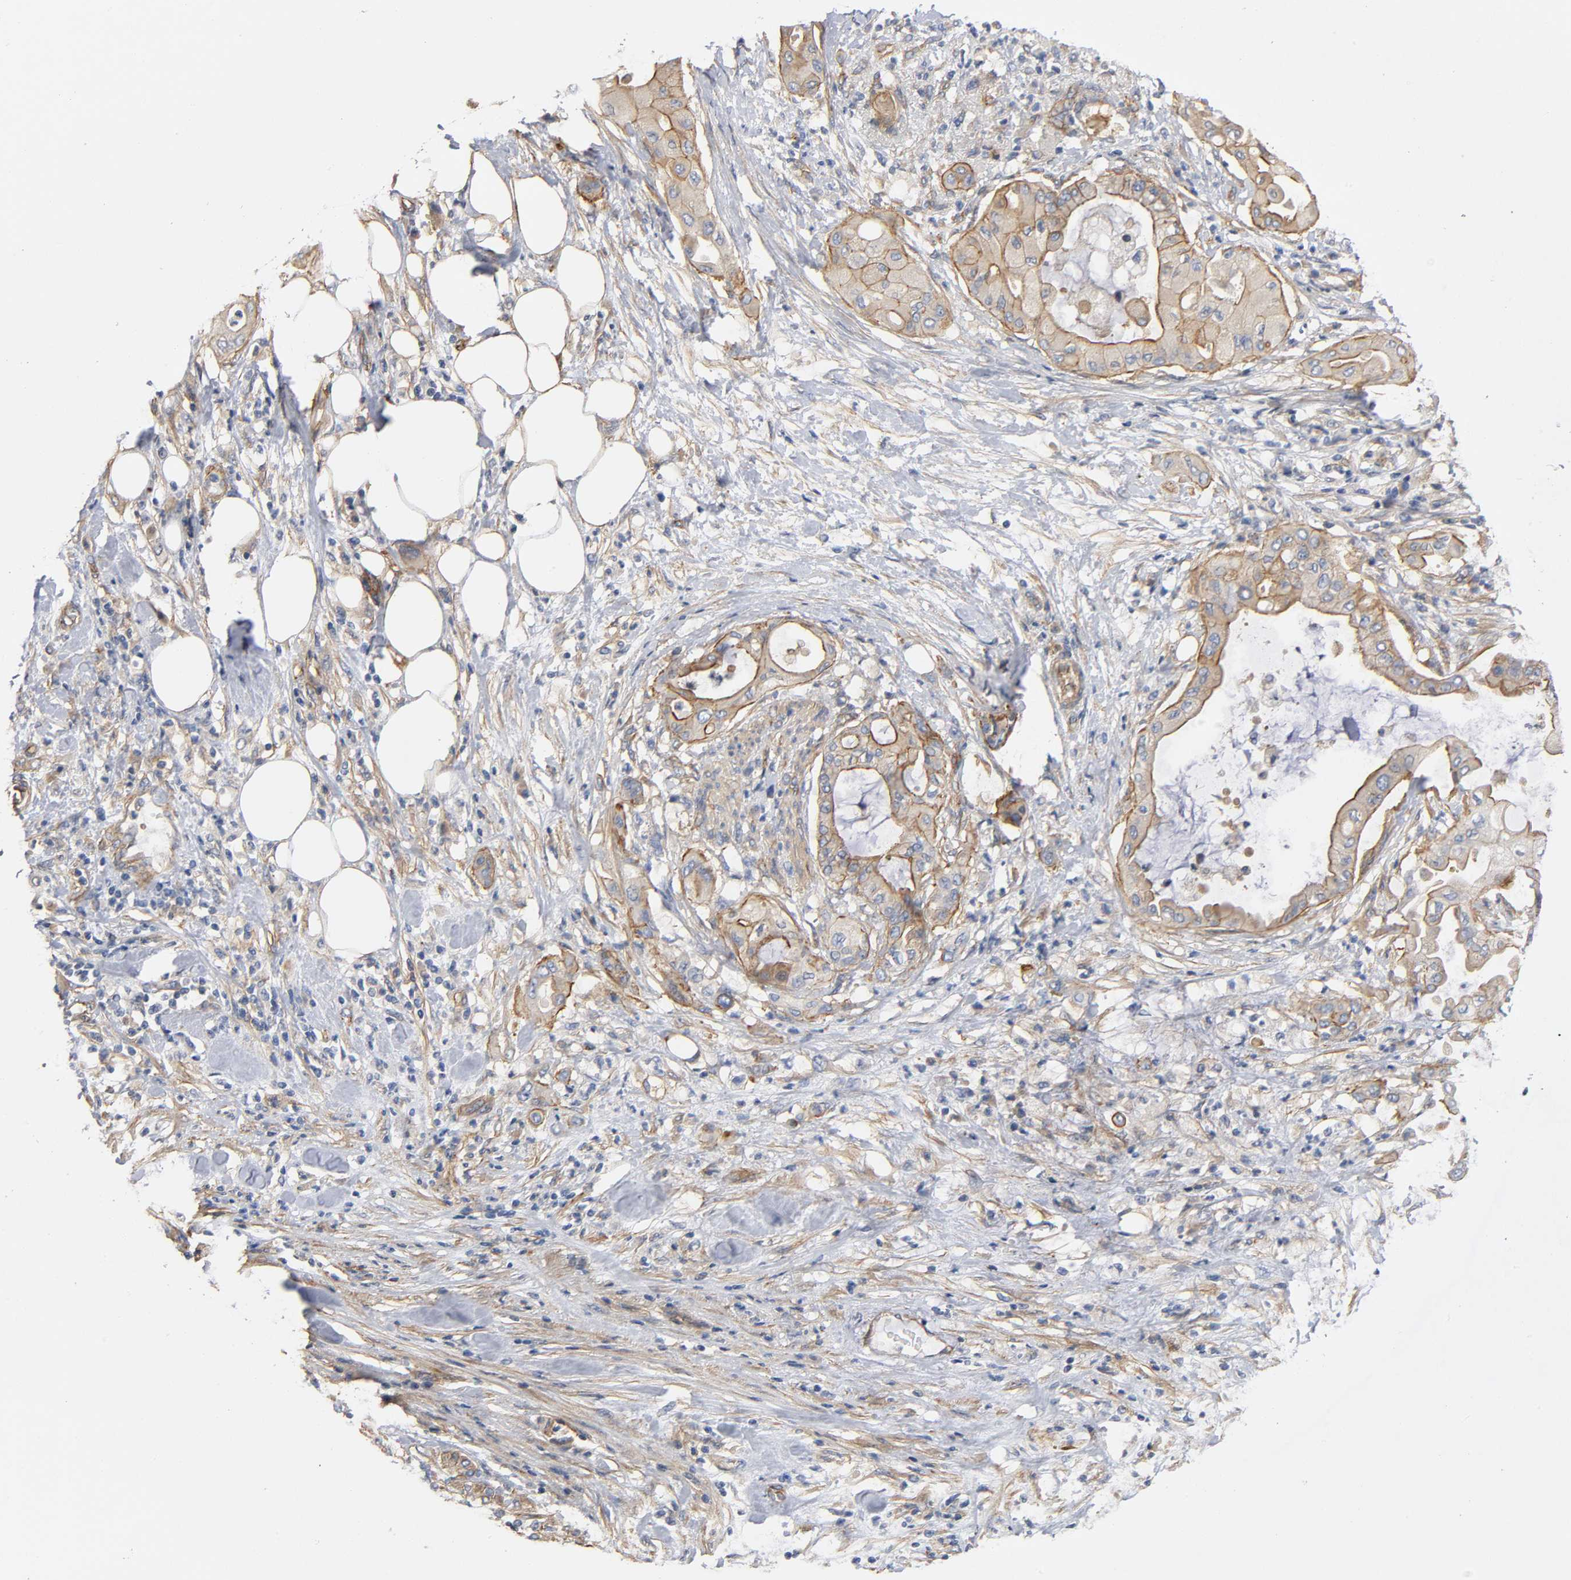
{"staining": {"intensity": "moderate", "quantity": ">75%", "location": "cytoplasmic/membranous"}, "tissue": "pancreatic cancer", "cell_type": "Tumor cells", "image_type": "cancer", "snomed": [{"axis": "morphology", "description": "Adenocarcinoma, NOS"}, {"axis": "morphology", "description": "Adenocarcinoma, metastatic, NOS"}, {"axis": "topography", "description": "Lymph node"}, {"axis": "topography", "description": "Pancreas"}, {"axis": "topography", "description": "Duodenum"}], "caption": "DAB (3,3'-diaminobenzidine) immunohistochemical staining of pancreatic cancer (metastatic adenocarcinoma) reveals moderate cytoplasmic/membranous protein positivity in approximately >75% of tumor cells.", "gene": "MARS1", "patient": {"sex": "female", "age": 64}}